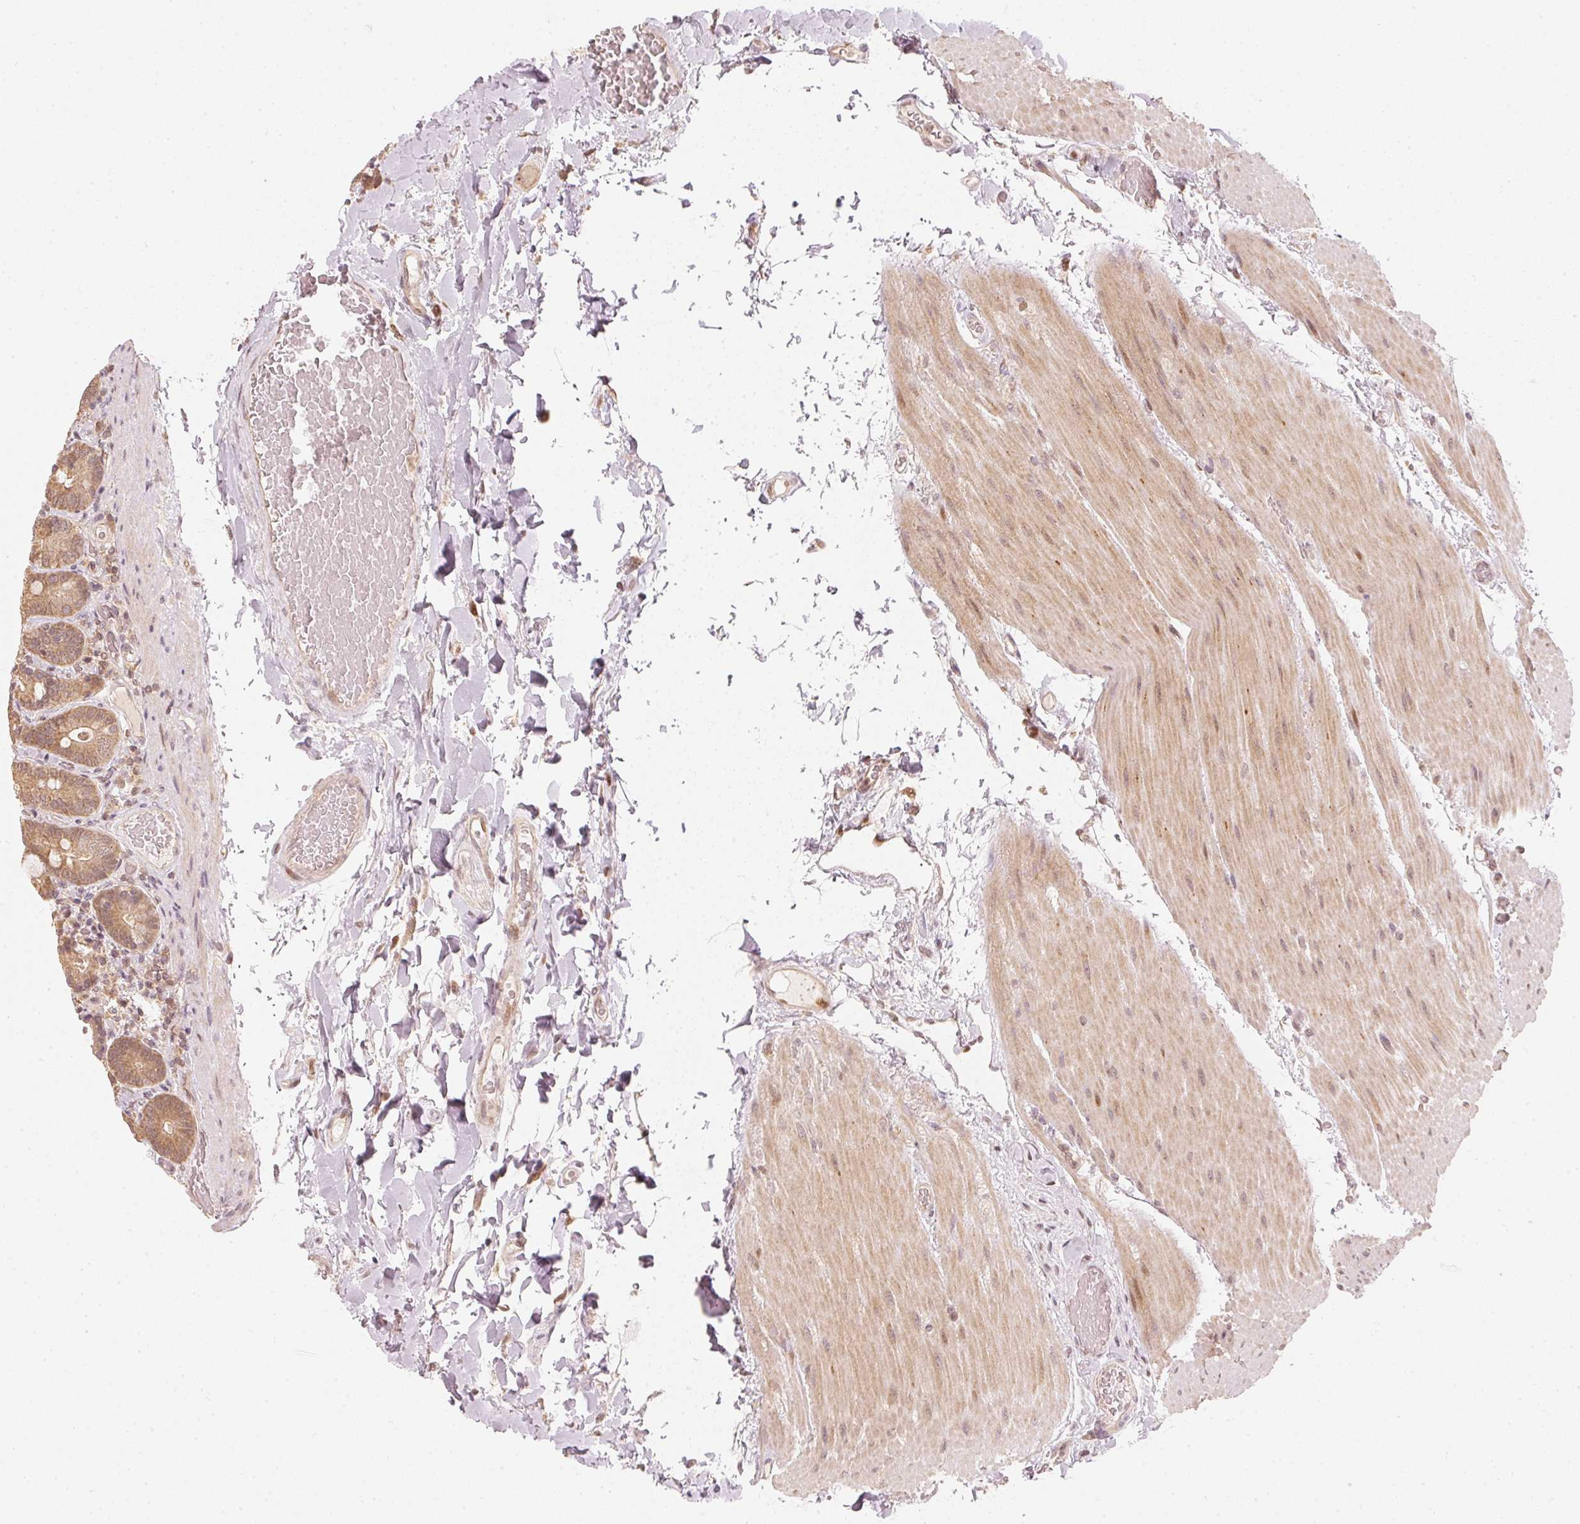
{"staining": {"intensity": "moderate", "quantity": ">75%", "location": "cytoplasmic/membranous"}, "tissue": "duodenum", "cell_type": "Glandular cells", "image_type": "normal", "snomed": [{"axis": "morphology", "description": "Normal tissue, NOS"}, {"axis": "topography", "description": "Duodenum"}], "caption": "Immunohistochemistry (IHC) of benign duodenum exhibits medium levels of moderate cytoplasmic/membranous expression in about >75% of glandular cells. The staining was performed using DAB to visualize the protein expression in brown, while the nuclei were stained in blue with hematoxylin (Magnification: 20x).", "gene": "UBE2L3", "patient": {"sex": "female", "age": 62}}